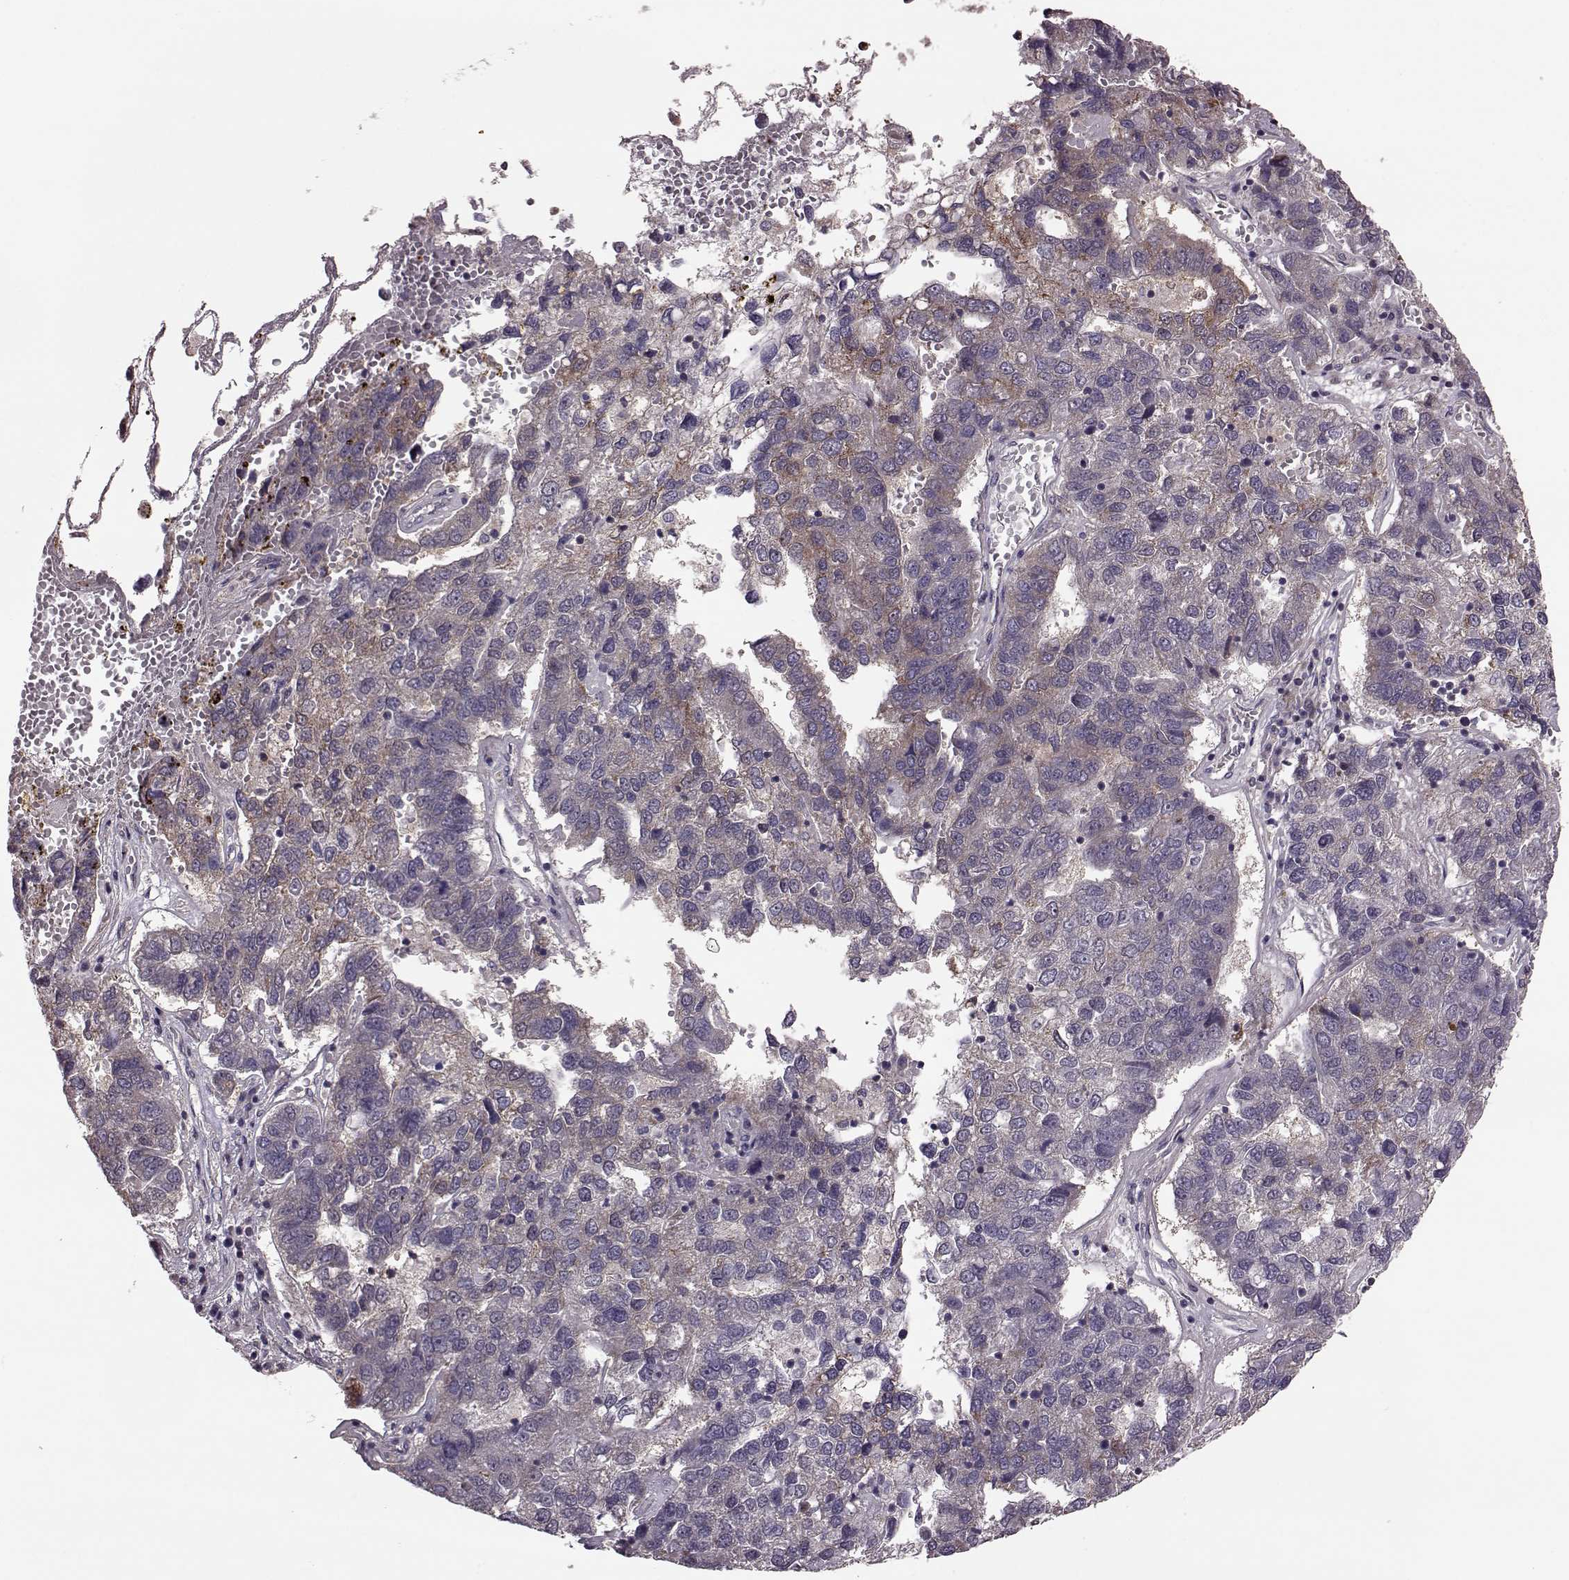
{"staining": {"intensity": "moderate", "quantity": "25%-75%", "location": "cytoplasmic/membranous"}, "tissue": "pancreatic cancer", "cell_type": "Tumor cells", "image_type": "cancer", "snomed": [{"axis": "morphology", "description": "Adenocarcinoma, NOS"}, {"axis": "topography", "description": "Pancreas"}], "caption": "Pancreatic cancer (adenocarcinoma) stained with a brown dye displays moderate cytoplasmic/membranous positive positivity in approximately 25%-75% of tumor cells.", "gene": "PUDP", "patient": {"sex": "female", "age": 61}}